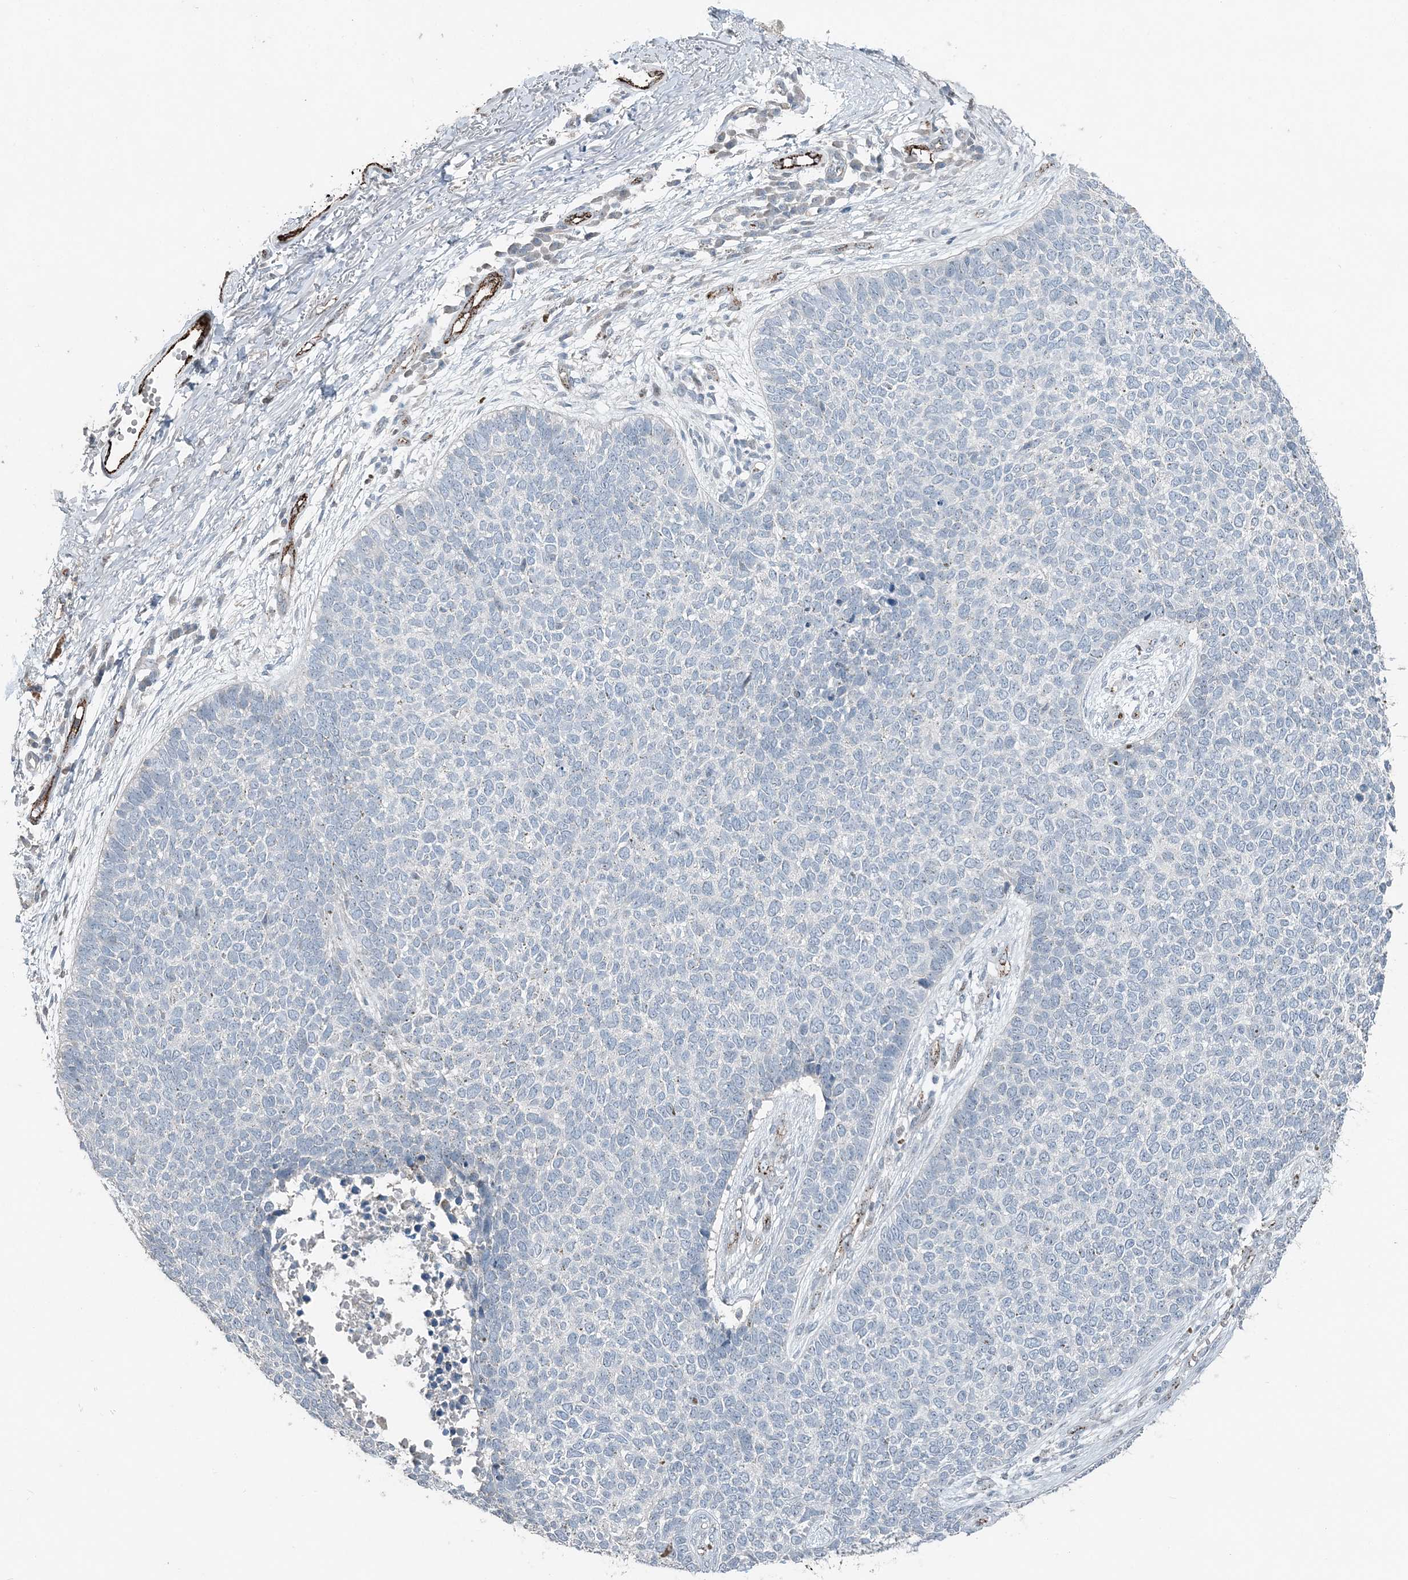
{"staining": {"intensity": "negative", "quantity": "none", "location": "none"}, "tissue": "skin cancer", "cell_type": "Tumor cells", "image_type": "cancer", "snomed": [{"axis": "morphology", "description": "Basal cell carcinoma"}, {"axis": "topography", "description": "Skin"}], "caption": "Skin basal cell carcinoma was stained to show a protein in brown. There is no significant positivity in tumor cells.", "gene": "ELOVL7", "patient": {"sex": "female", "age": 84}}